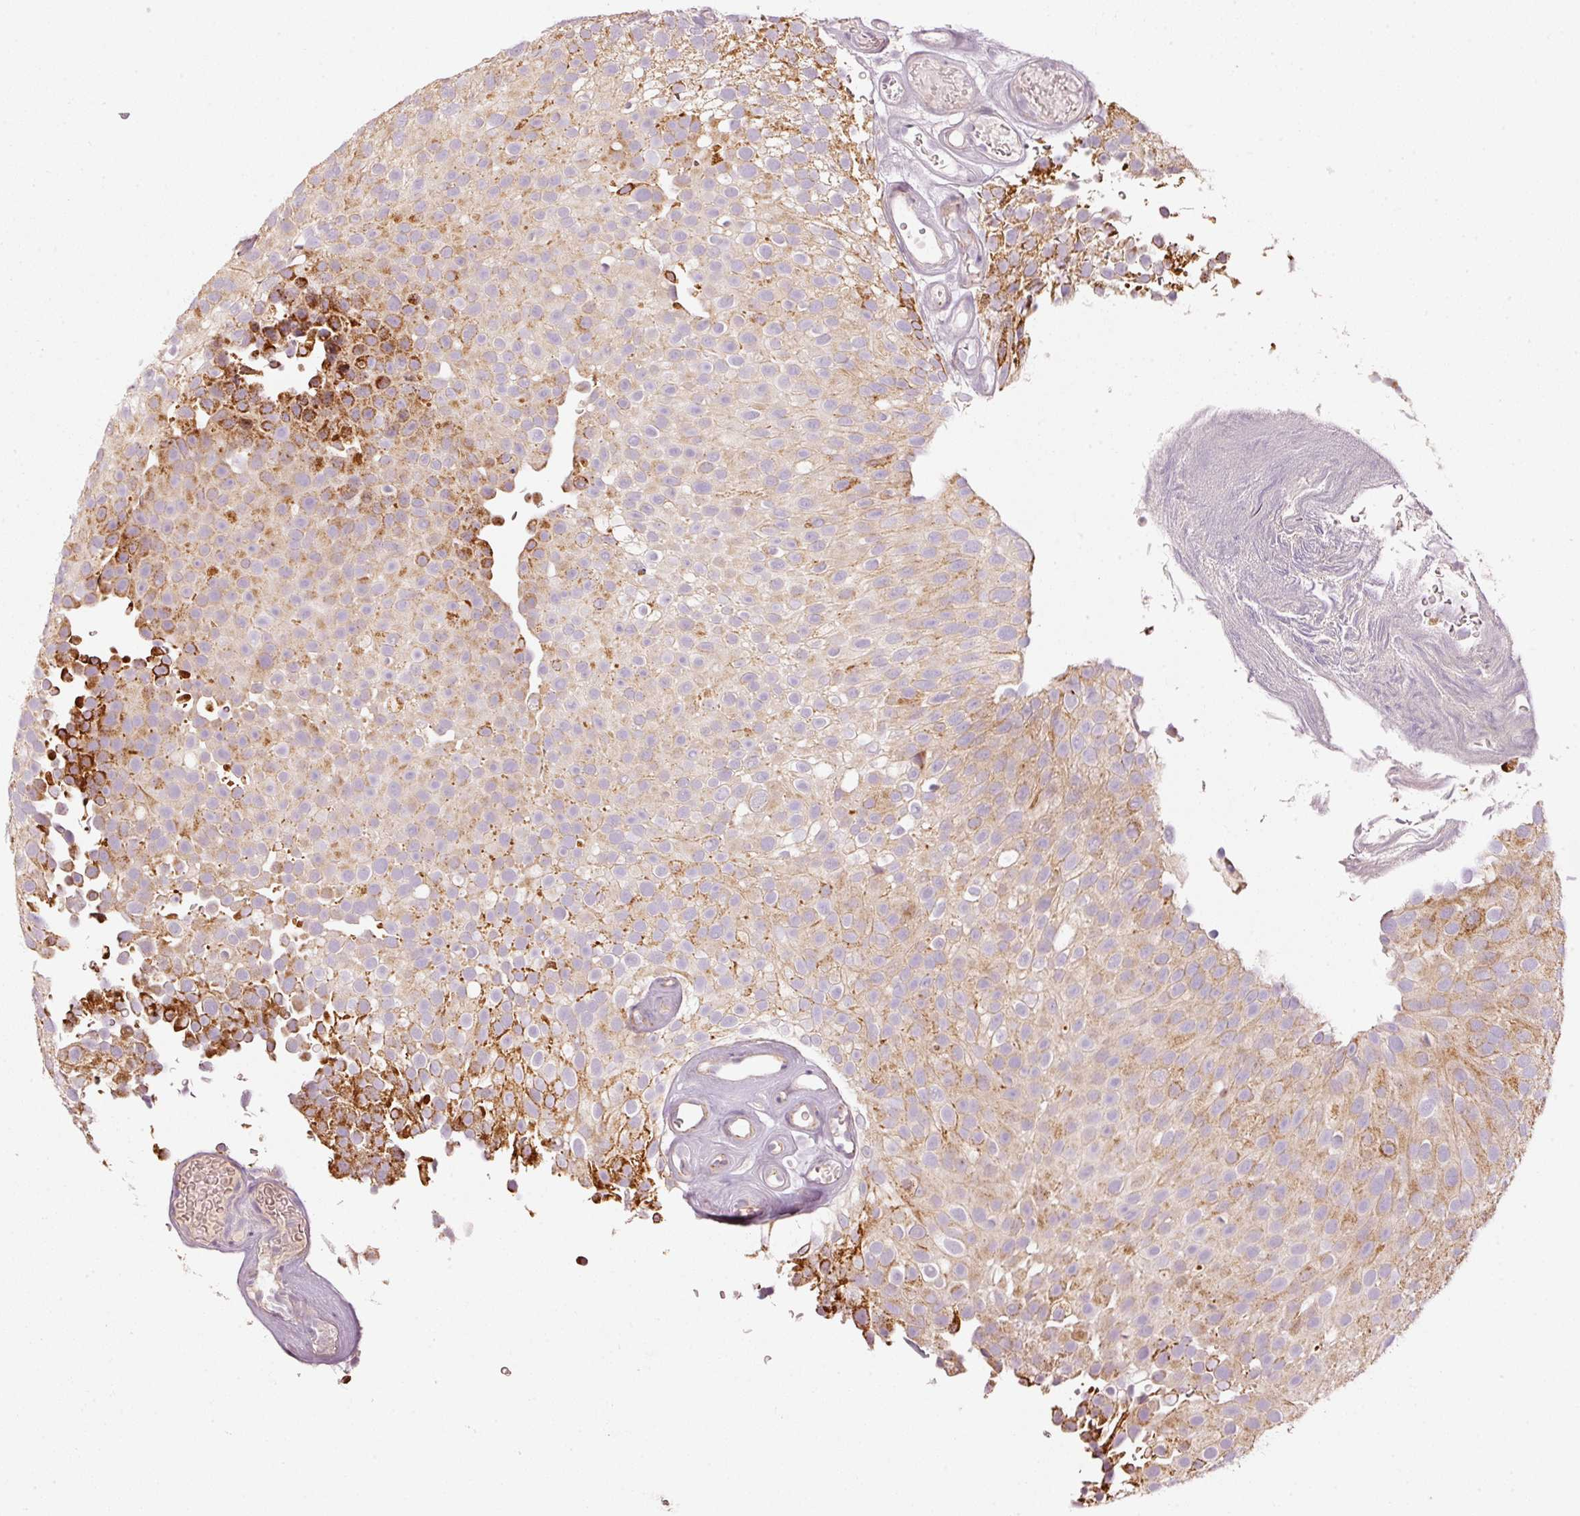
{"staining": {"intensity": "strong", "quantity": "<25%", "location": "cytoplasmic/membranous"}, "tissue": "urothelial cancer", "cell_type": "Tumor cells", "image_type": "cancer", "snomed": [{"axis": "morphology", "description": "Urothelial carcinoma, Low grade"}, {"axis": "topography", "description": "Urinary bladder"}], "caption": "About <25% of tumor cells in human urothelial cancer show strong cytoplasmic/membranous protein expression as visualized by brown immunohistochemical staining.", "gene": "C17orf98", "patient": {"sex": "male", "age": 78}}